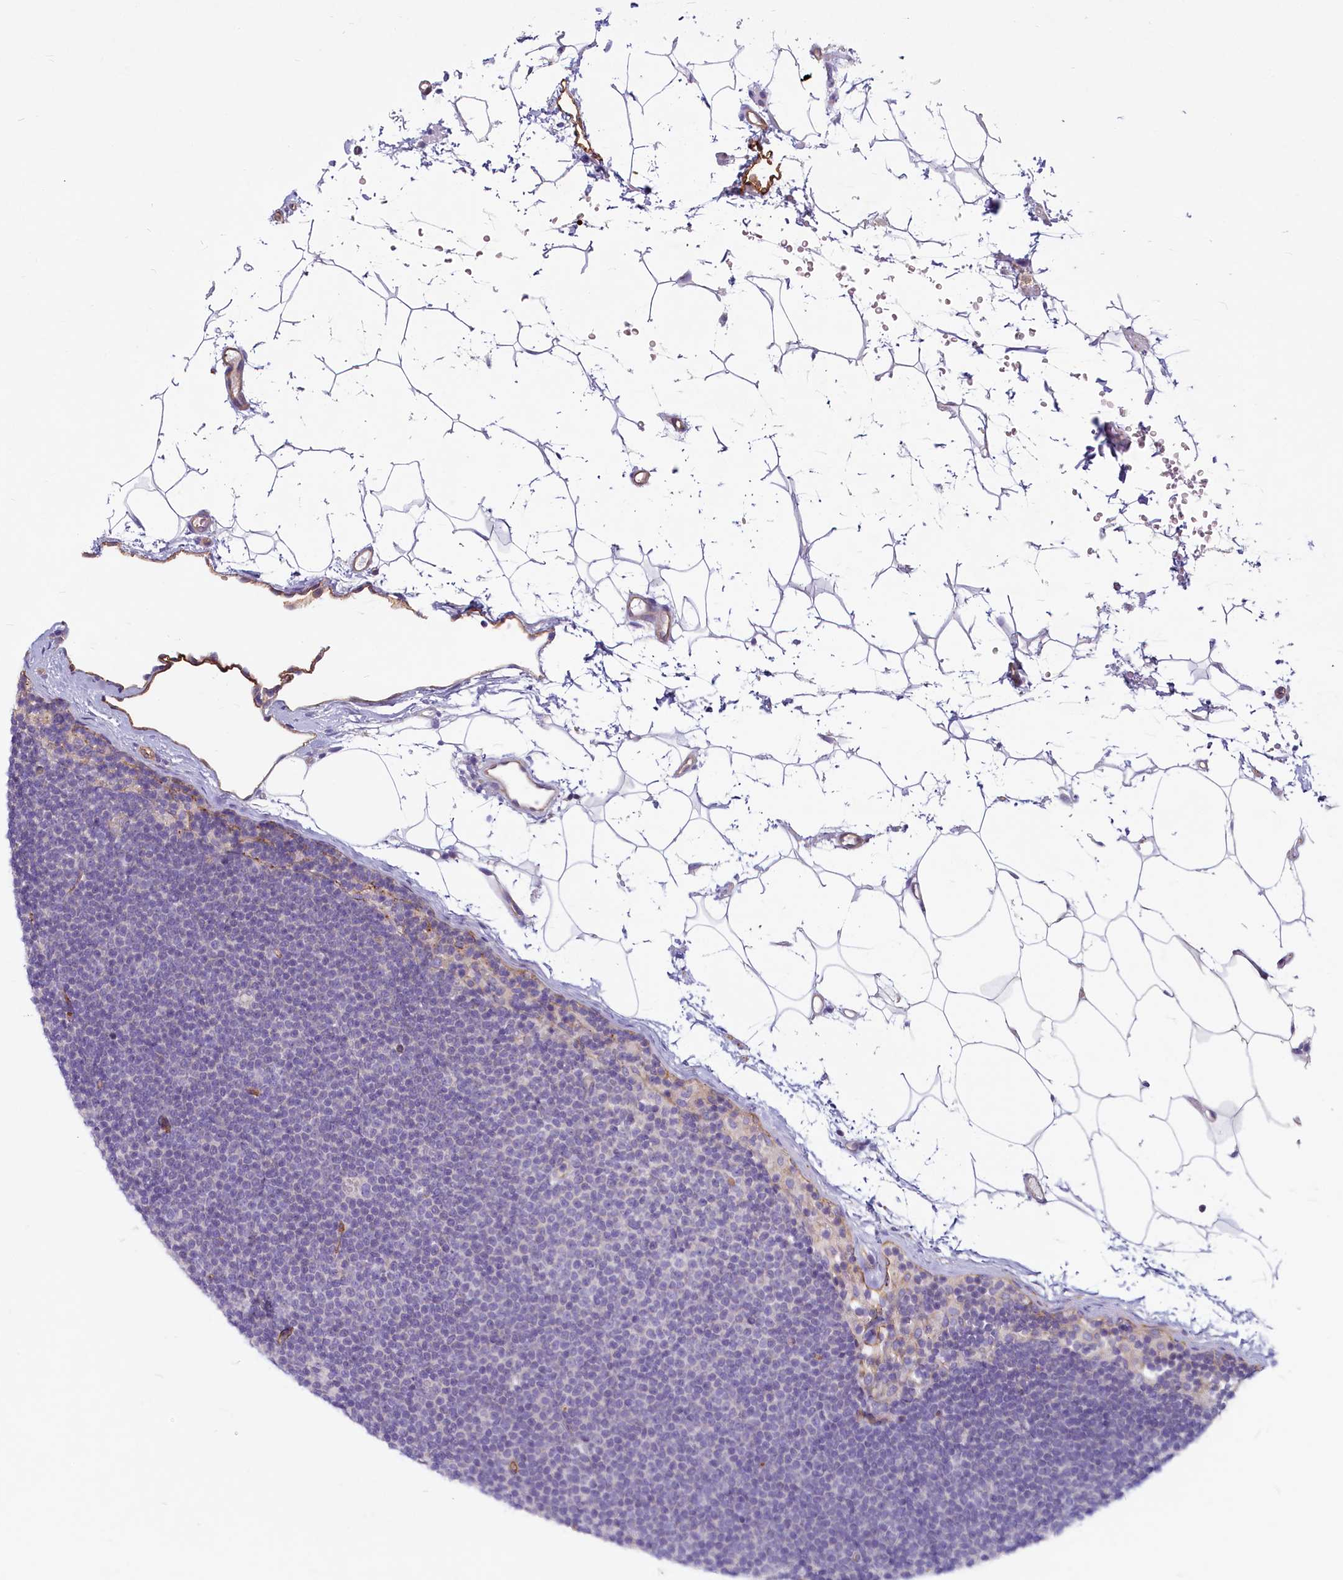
{"staining": {"intensity": "negative", "quantity": "none", "location": "none"}, "tissue": "lymphoma", "cell_type": "Tumor cells", "image_type": "cancer", "snomed": [{"axis": "morphology", "description": "Malignant lymphoma, non-Hodgkin's type, Low grade"}, {"axis": "topography", "description": "Lymph node"}], "caption": "This is an IHC image of human lymphoma. There is no staining in tumor cells.", "gene": "LMOD3", "patient": {"sex": "female", "age": 53}}